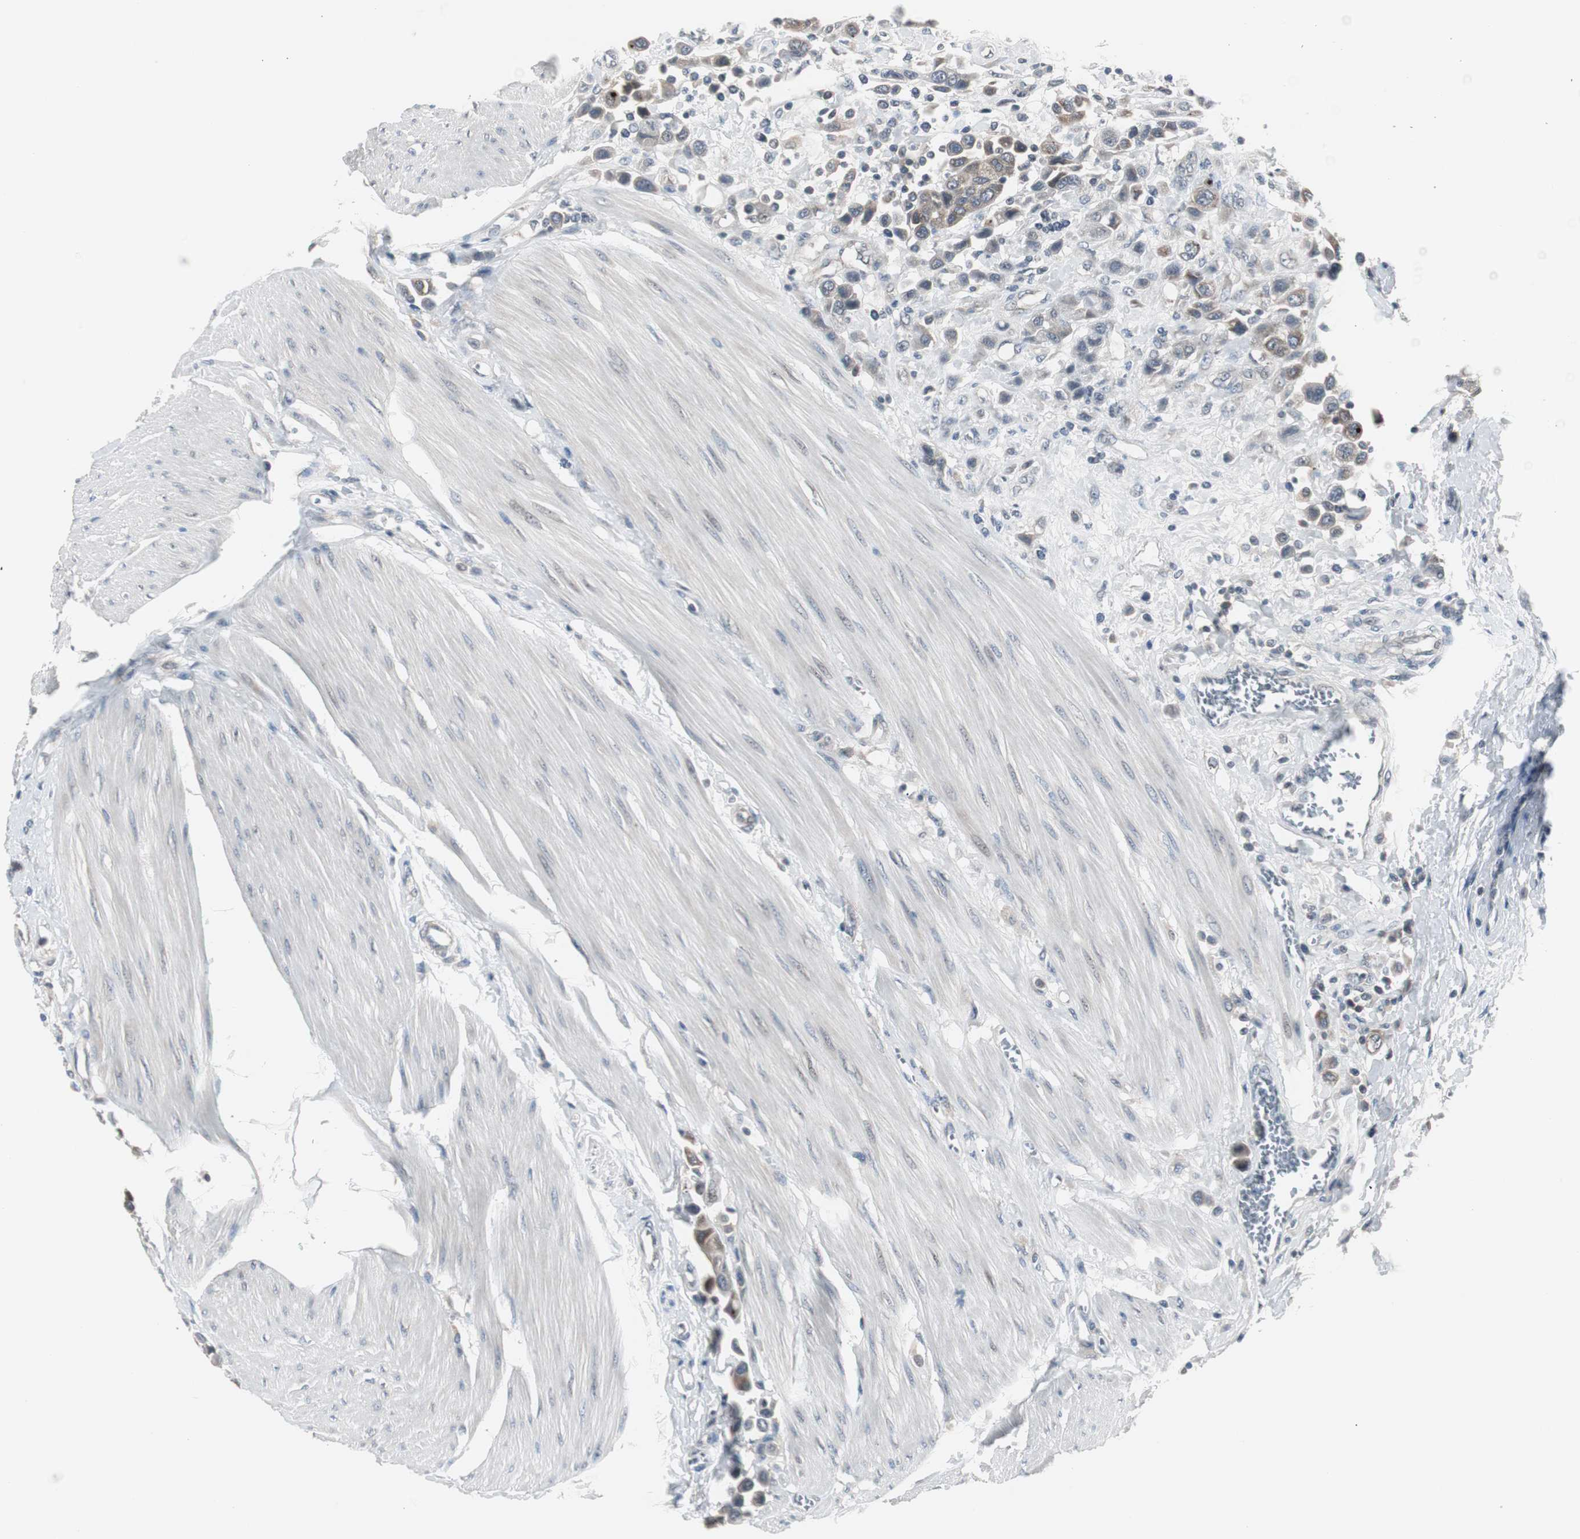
{"staining": {"intensity": "weak", "quantity": "25%-75%", "location": "cytoplasmic/membranous"}, "tissue": "urothelial cancer", "cell_type": "Tumor cells", "image_type": "cancer", "snomed": [{"axis": "morphology", "description": "Urothelial carcinoma, High grade"}, {"axis": "topography", "description": "Urinary bladder"}], "caption": "Protein expression analysis of human urothelial cancer reveals weak cytoplasmic/membranous positivity in about 25%-75% of tumor cells.", "gene": "ZMPSTE24", "patient": {"sex": "male", "age": 50}}